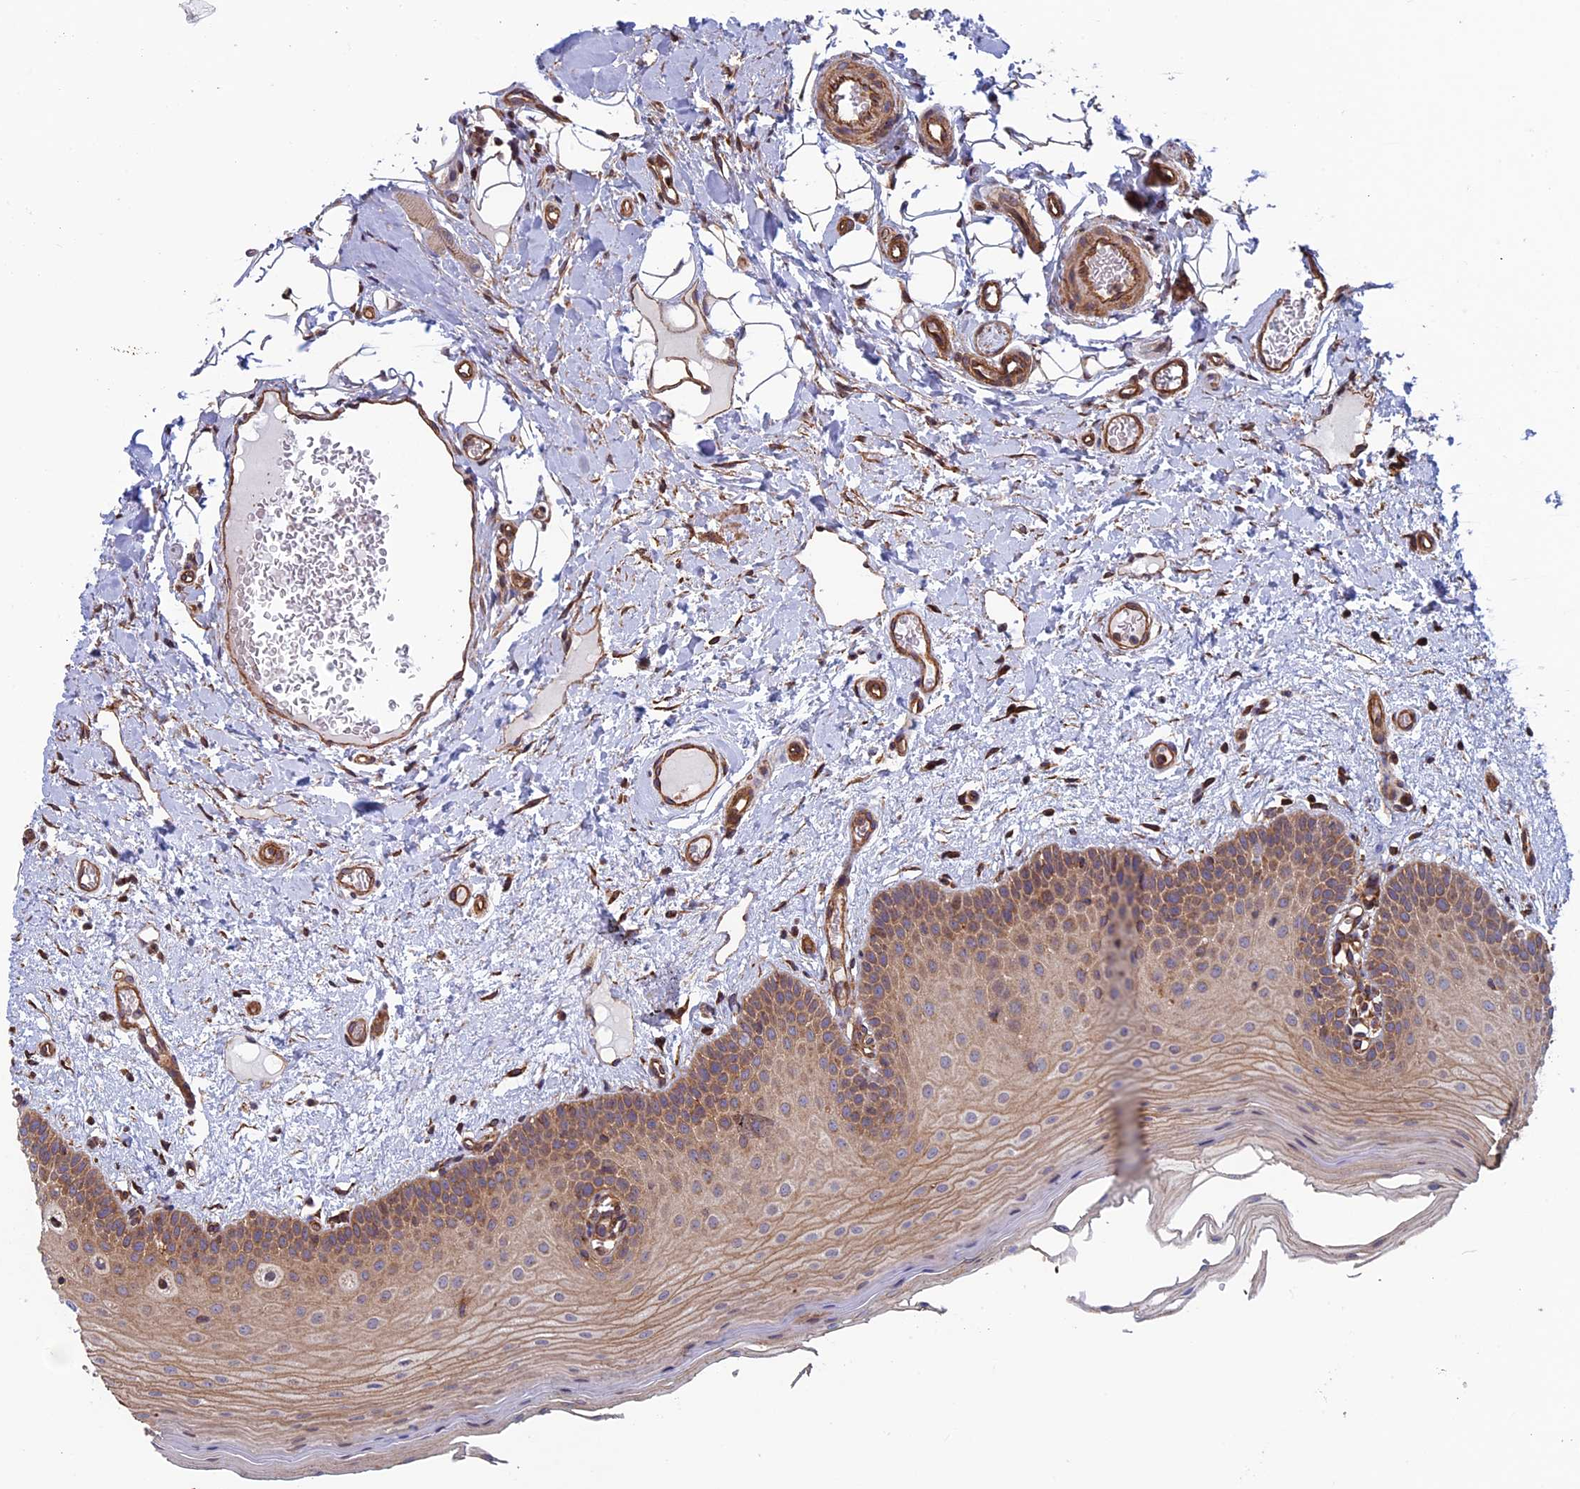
{"staining": {"intensity": "moderate", "quantity": ">75%", "location": "cytoplasmic/membranous"}, "tissue": "oral mucosa", "cell_type": "Squamous epithelial cells", "image_type": "normal", "snomed": [{"axis": "morphology", "description": "Normal tissue, NOS"}, {"axis": "topography", "description": "Oral tissue"}, {"axis": "topography", "description": "Tounge, NOS"}], "caption": "Protein analysis of unremarkable oral mucosa demonstrates moderate cytoplasmic/membranous staining in approximately >75% of squamous epithelial cells. Nuclei are stained in blue.", "gene": "CCDC8", "patient": {"sex": "male", "age": 47}}